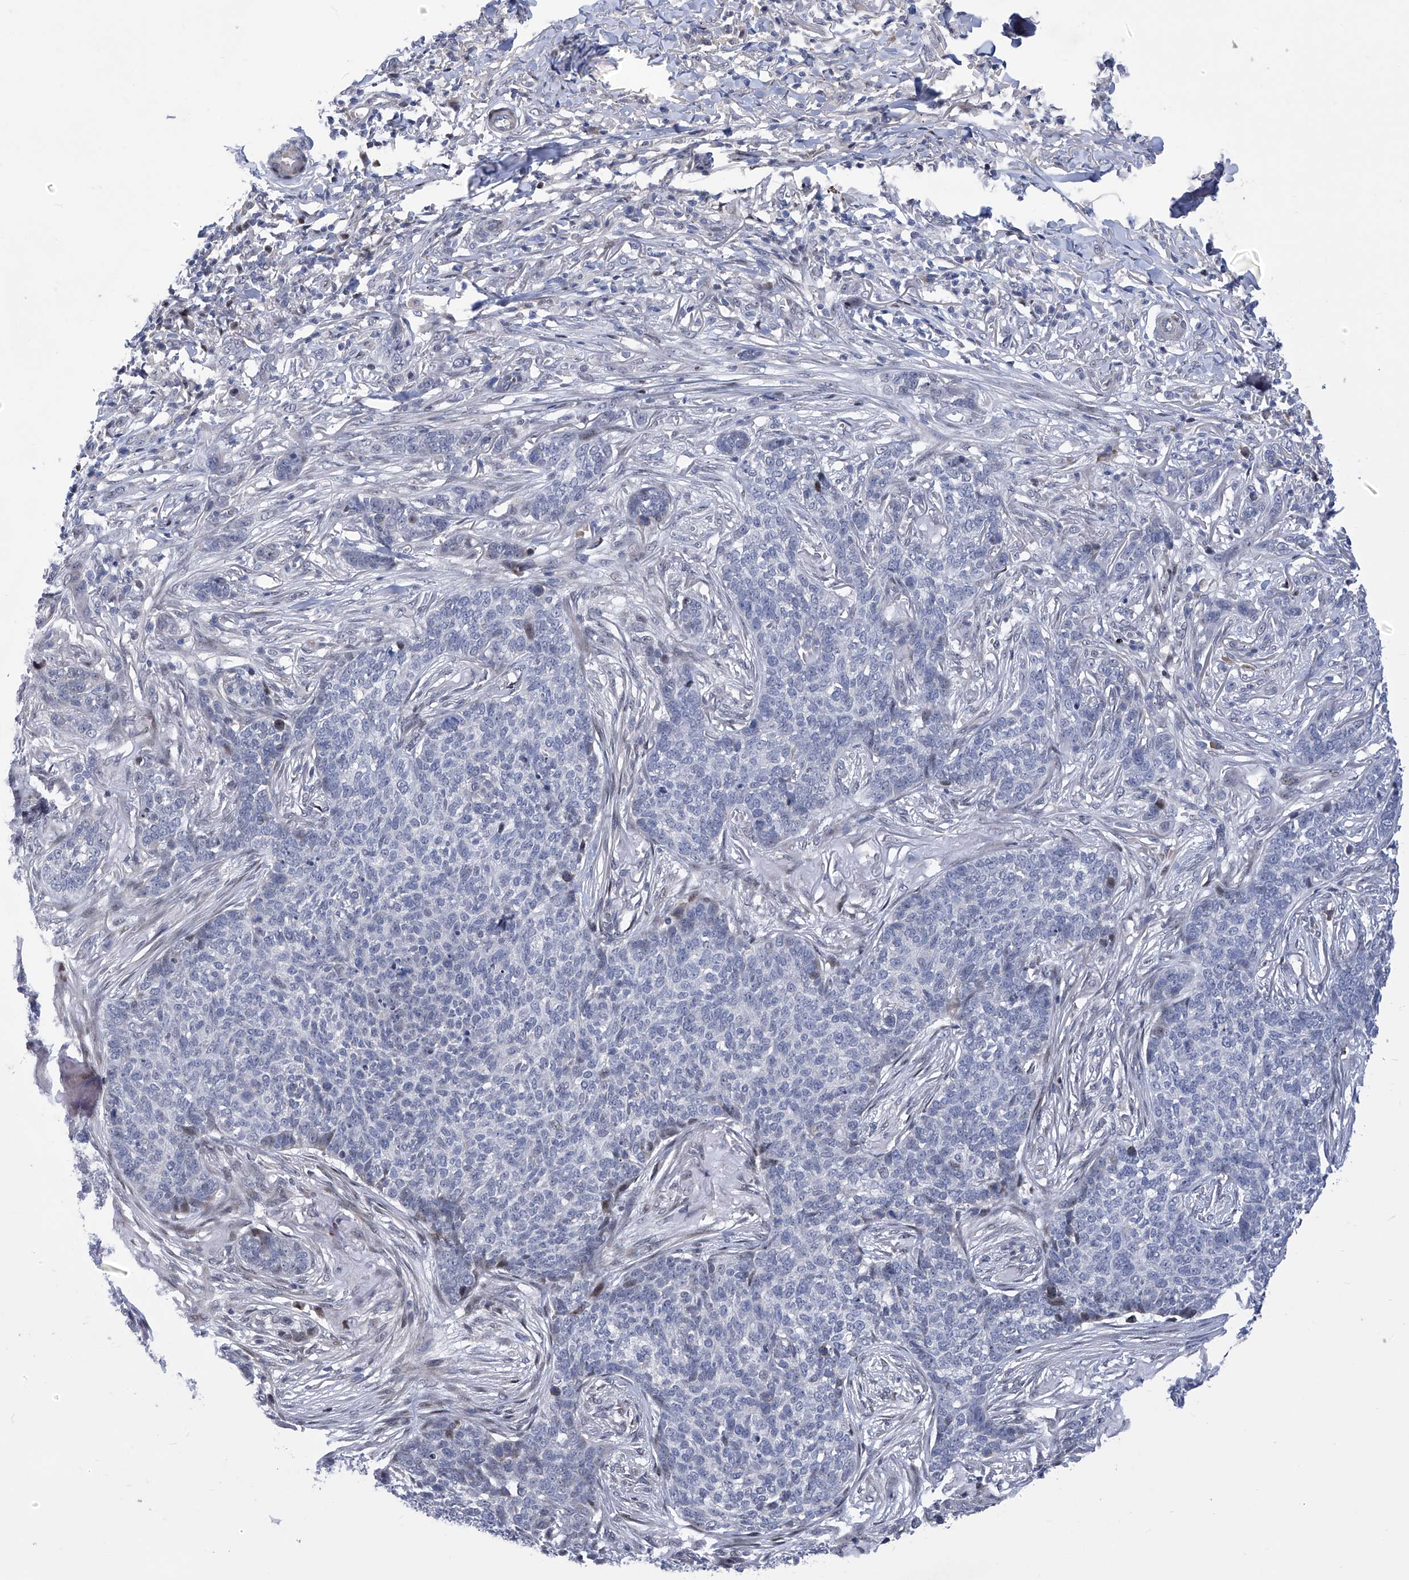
{"staining": {"intensity": "negative", "quantity": "none", "location": "none"}, "tissue": "skin cancer", "cell_type": "Tumor cells", "image_type": "cancer", "snomed": [{"axis": "morphology", "description": "Basal cell carcinoma"}, {"axis": "topography", "description": "Skin"}], "caption": "A photomicrograph of skin cancer (basal cell carcinoma) stained for a protein exhibits no brown staining in tumor cells. Nuclei are stained in blue.", "gene": "NUFIP1", "patient": {"sex": "male", "age": 85}}